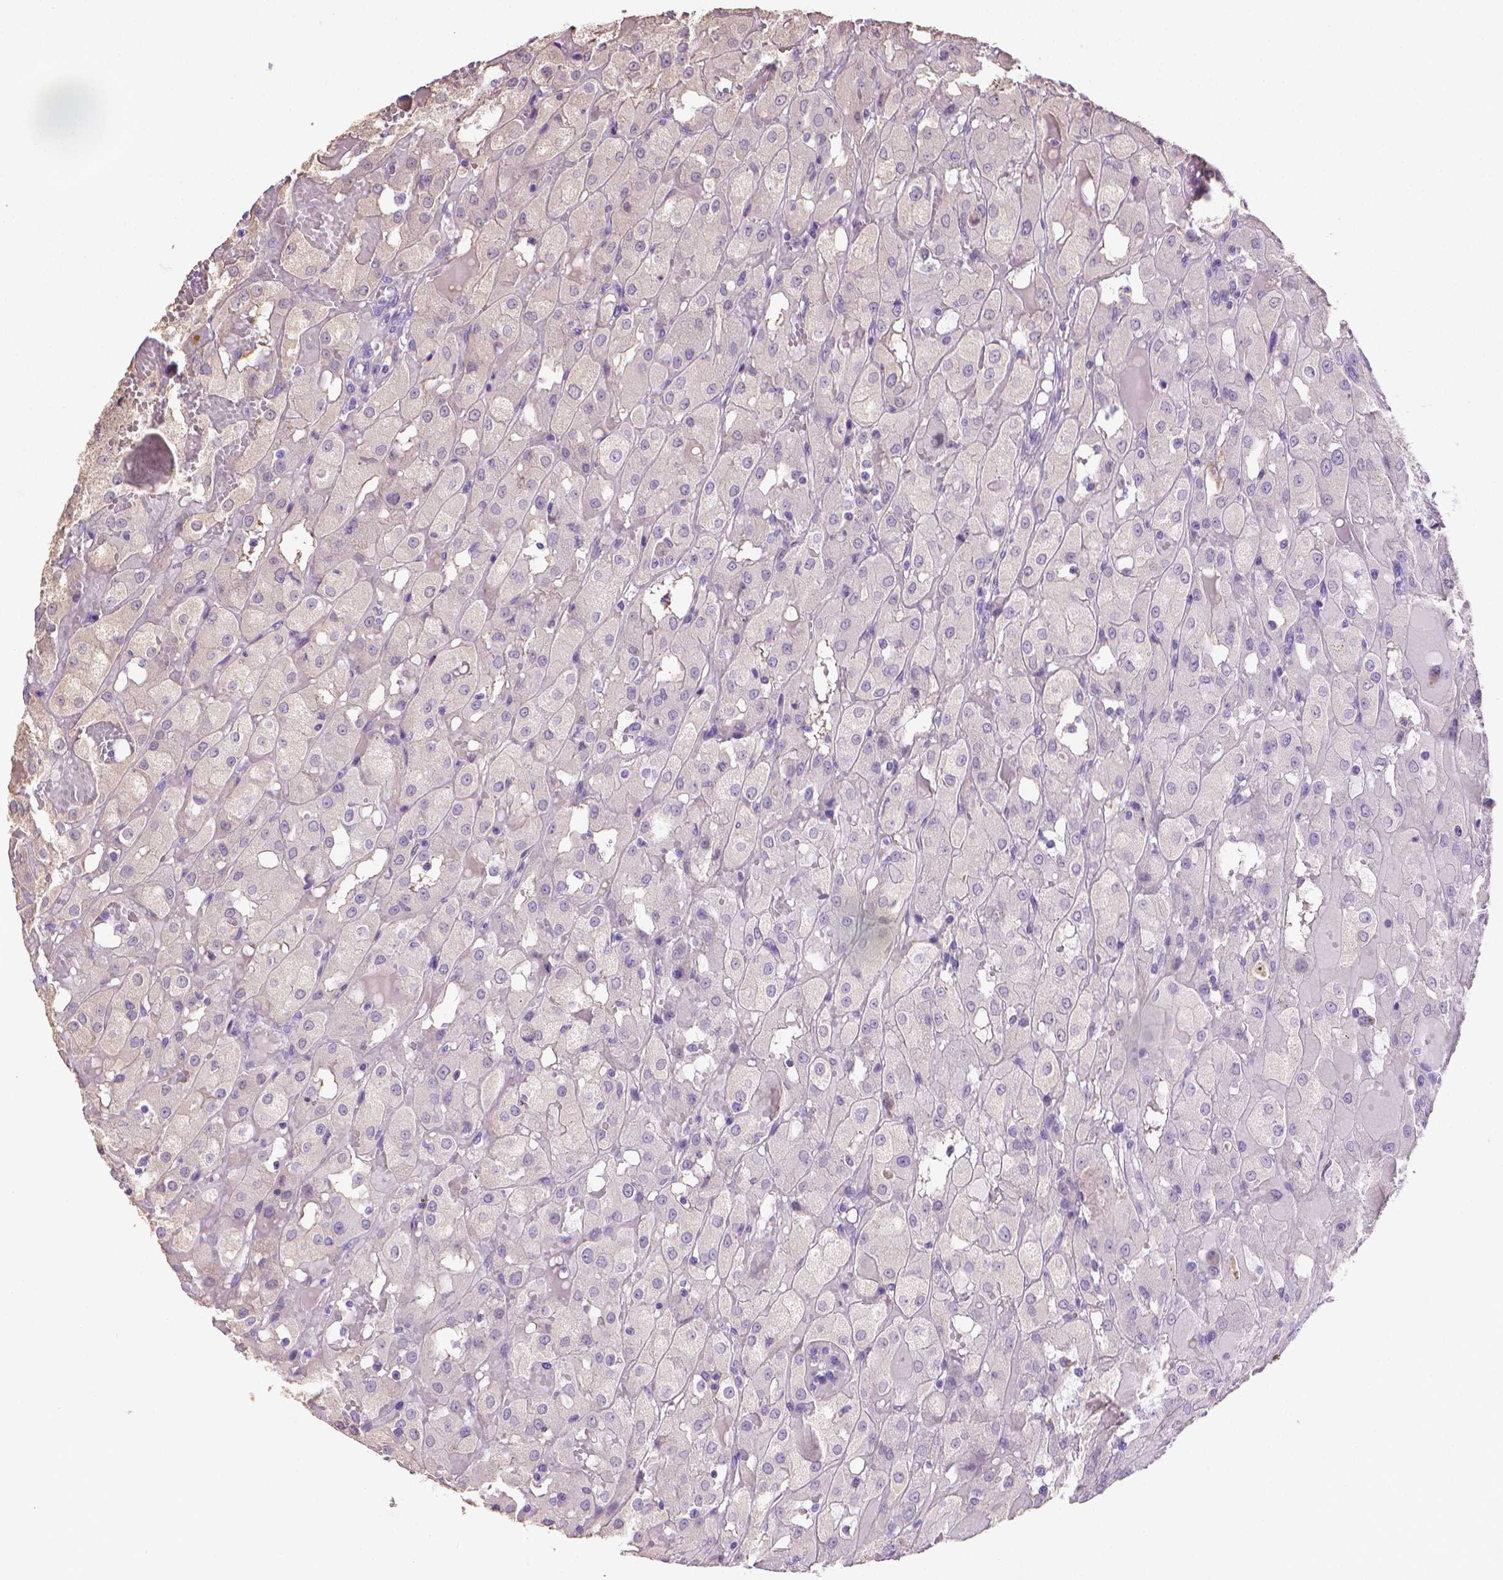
{"staining": {"intensity": "negative", "quantity": "none", "location": "none"}, "tissue": "renal cancer", "cell_type": "Tumor cells", "image_type": "cancer", "snomed": [{"axis": "morphology", "description": "Adenocarcinoma, NOS"}, {"axis": "topography", "description": "Kidney"}], "caption": "A photomicrograph of human adenocarcinoma (renal) is negative for staining in tumor cells.", "gene": "PNMA2", "patient": {"sex": "male", "age": 72}}